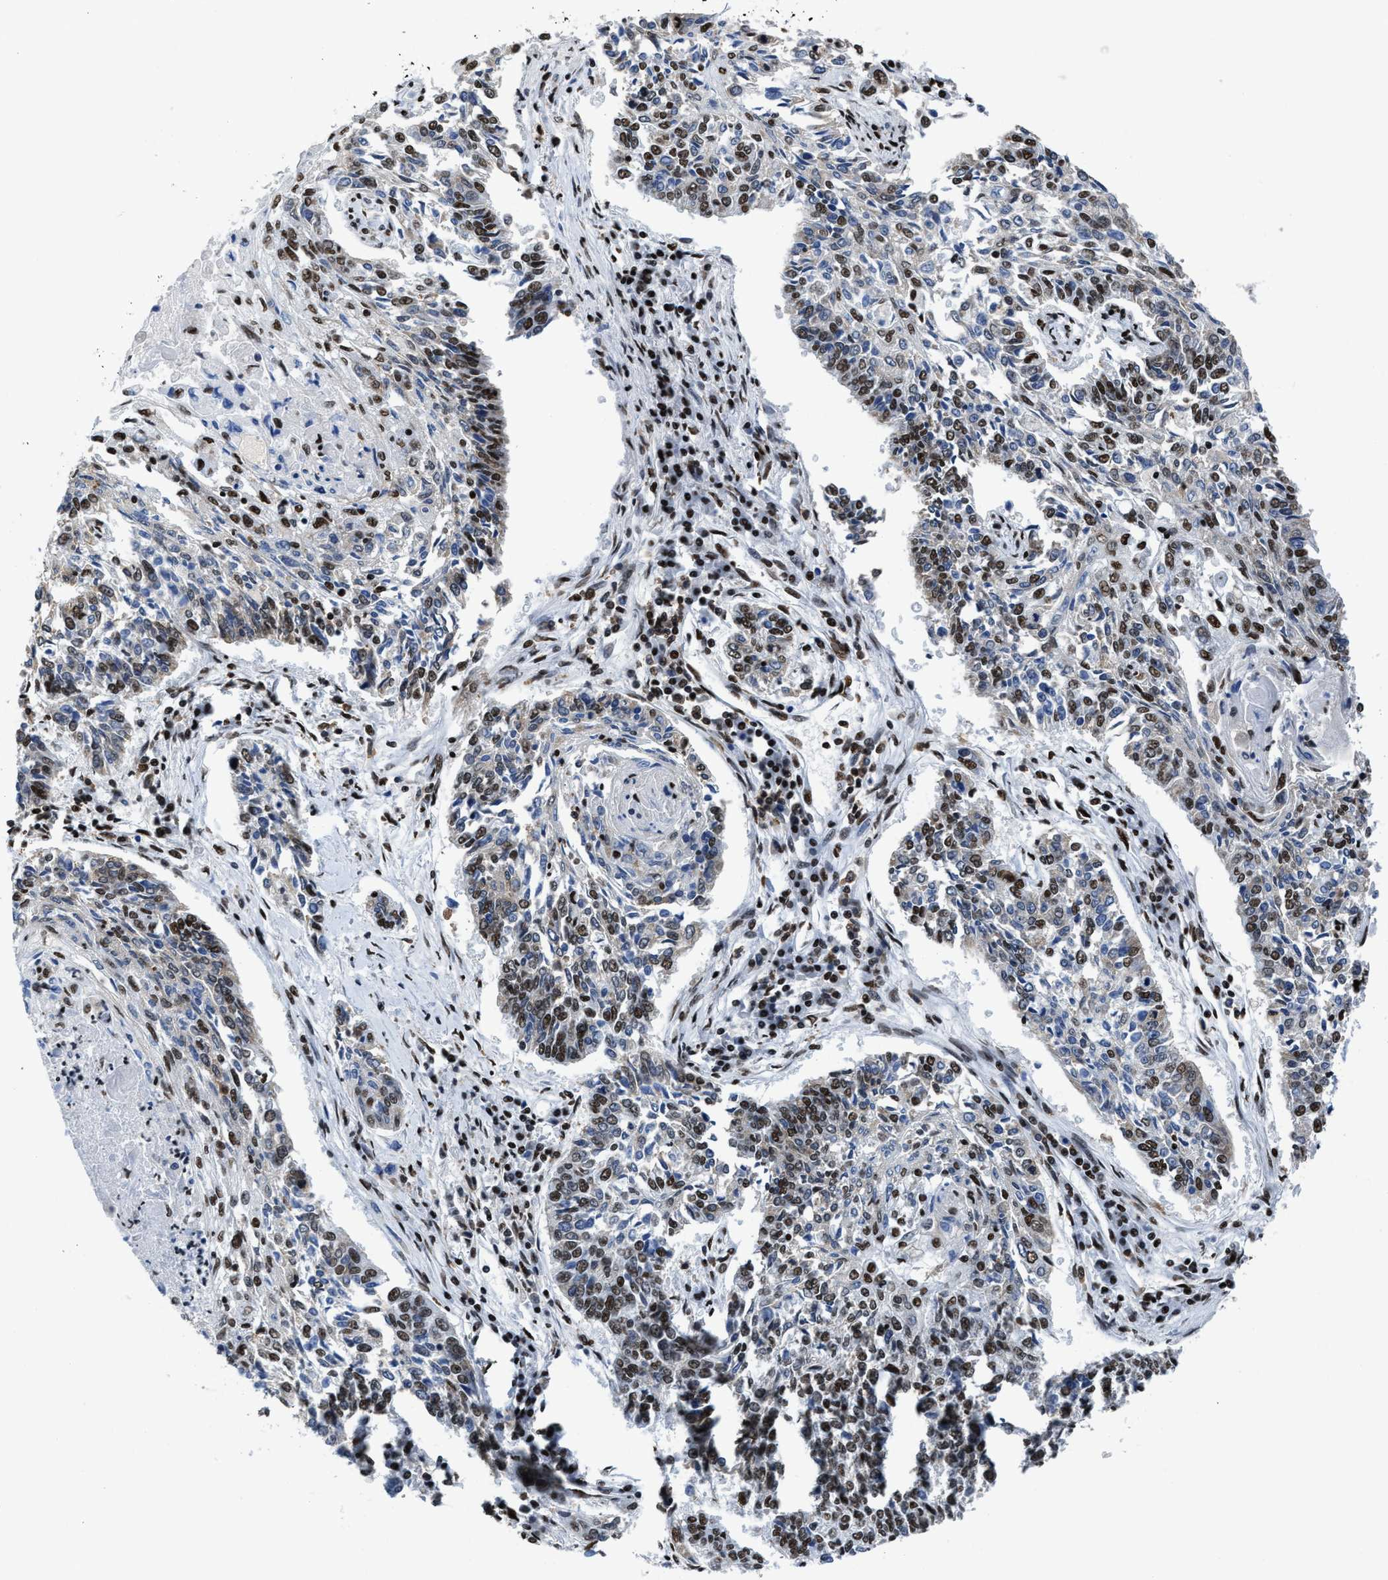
{"staining": {"intensity": "moderate", "quantity": "25%-75%", "location": "nuclear"}, "tissue": "lung cancer", "cell_type": "Tumor cells", "image_type": "cancer", "snomed": [{"axis": "morphology", "description": "Normal tissue, NOS"}, {"axis": "morphology", "description": "Squamous cell carcinoma, NOS"}, {"axis": "topography", "description": "Cartilage tissue"}, {"axis": "topography", "description": "Bronchus"}, {"axis": "topography", "description": "Lung"}], "caption": "This image displays immunohistochemistry staining of human squamous cell carcinoma (lung), with medium moderate nuclear positivity in approximately 25%-75% of tumor cells.", "gene": "SMARCC2", "patient": {"sex": "female", "age": 49}}